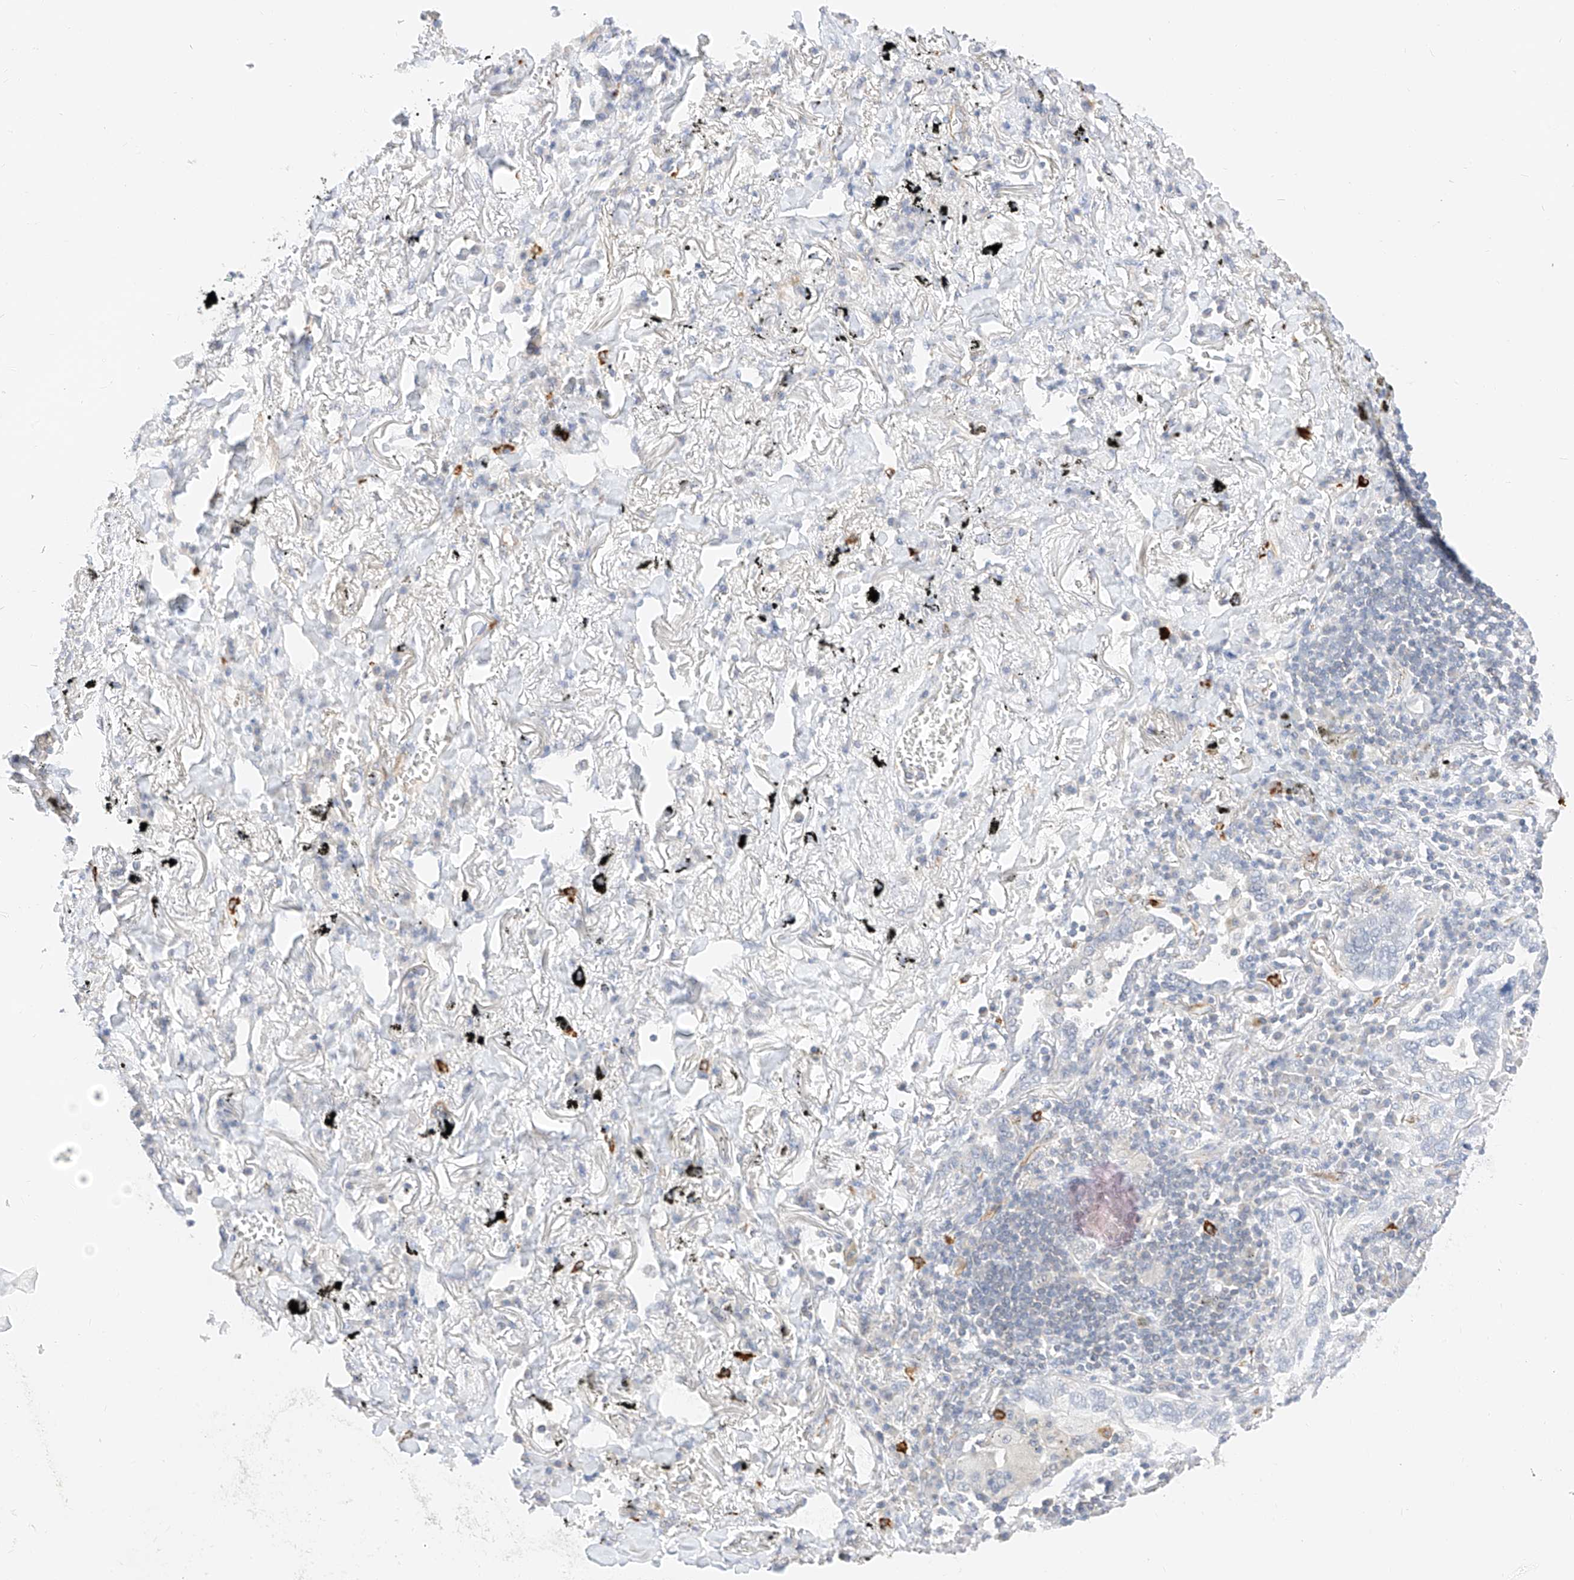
{"staining": {"intensity": "negative", "quantity": "none", "location": "none"}, "tissue": "lung cancer", "cell_type": "Tumor cells", "image_type": "cancer", "snomed": [{"axis": "morphology", "description": "Adenocarcinoma, NOS"}, {"axis": "topography", "description": "Lung"}], "caption": "IHC histopathology image of neoplastic tissue: human lung cancer stained with DAB (3,3'-diaminobenzidine) reveals no significant protein positivity in tumor cells.", "gene": "CDCP2", "patient": {"sex": "male", "age": 65}}